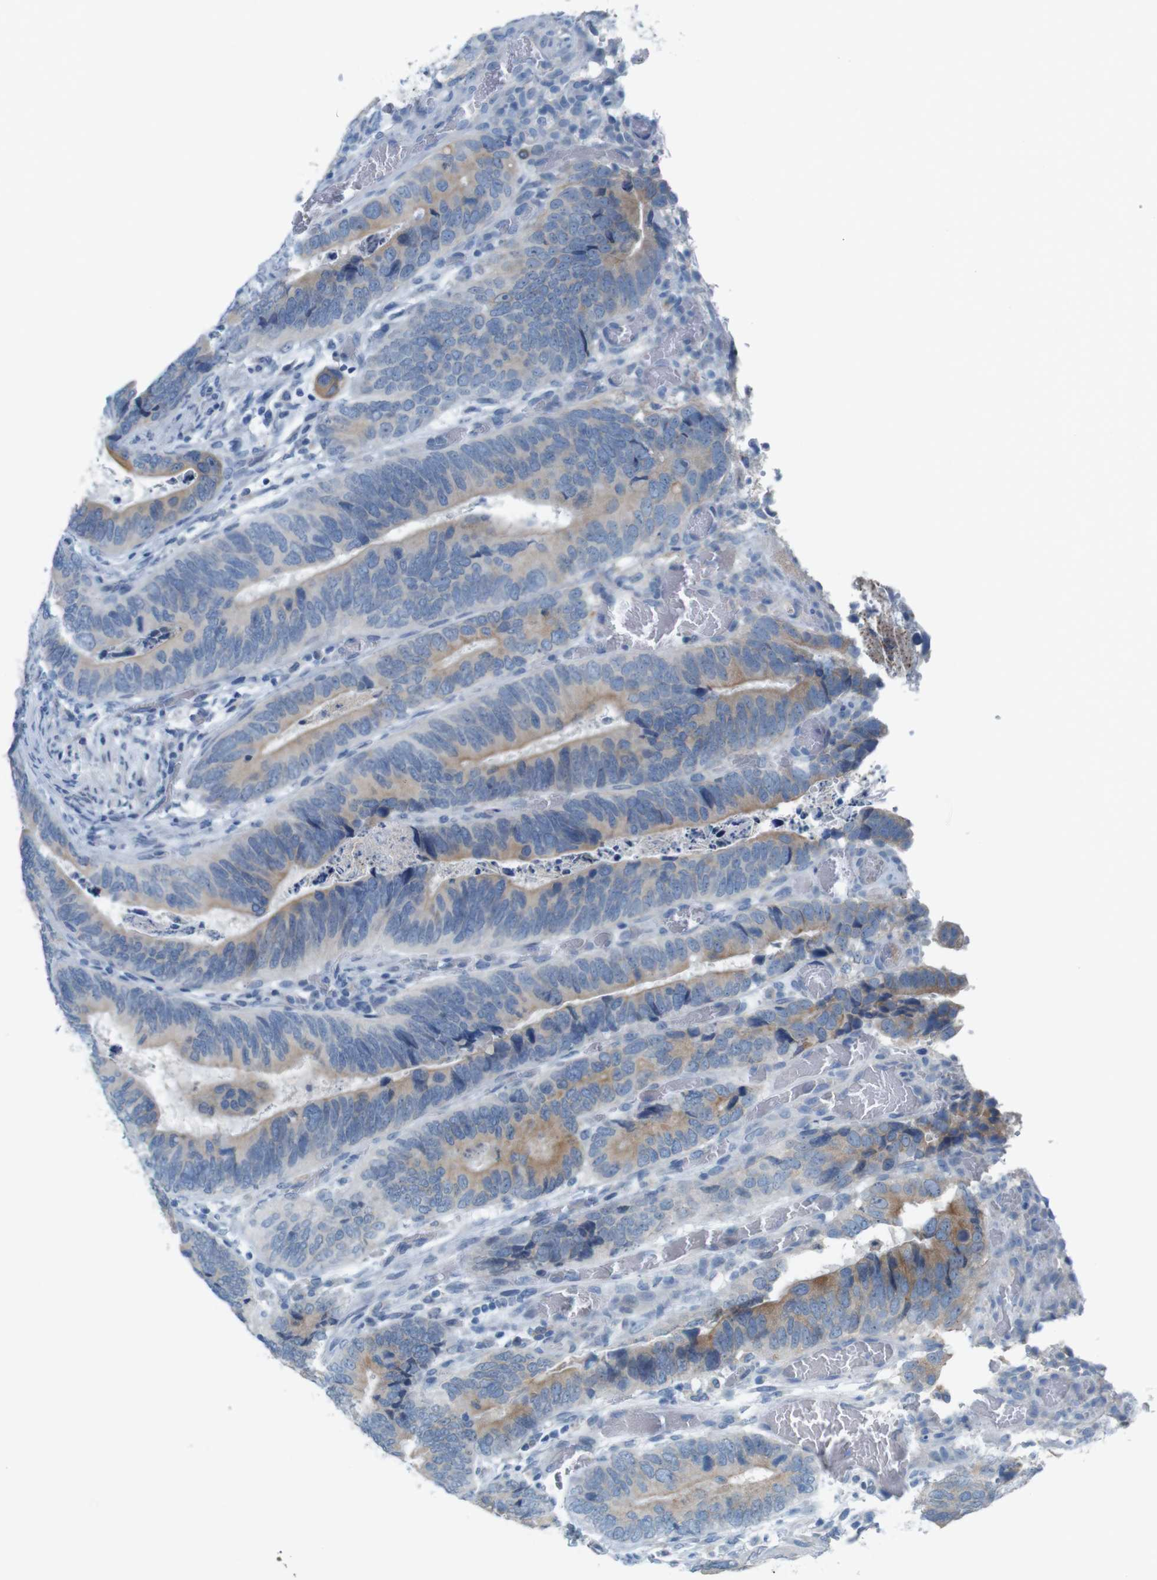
{"staining": {"intensity": "weak", "quantity": ">75%", "location": "cytoplasmic/membranous"}, "tissue": "colorectal cancer", "cell_type": "Tumor cells", "image_type": "cancer", "snomed": [{"axis": "morphology", "description": "Adenocarcinoma, NOS"}, {"axis": "topography", "description": "Colon"}], "caption": "An immunohistochemistry photomicrograph of neoplastic tissue is shown. Protein staining in brown highlights weak cytoplasmic/membranous positivity in colorectal cancer (adenocarcinoma) within tumor cells.", "gene": "MOGAT3", "patient": {"sex": "male", "age": 72}}